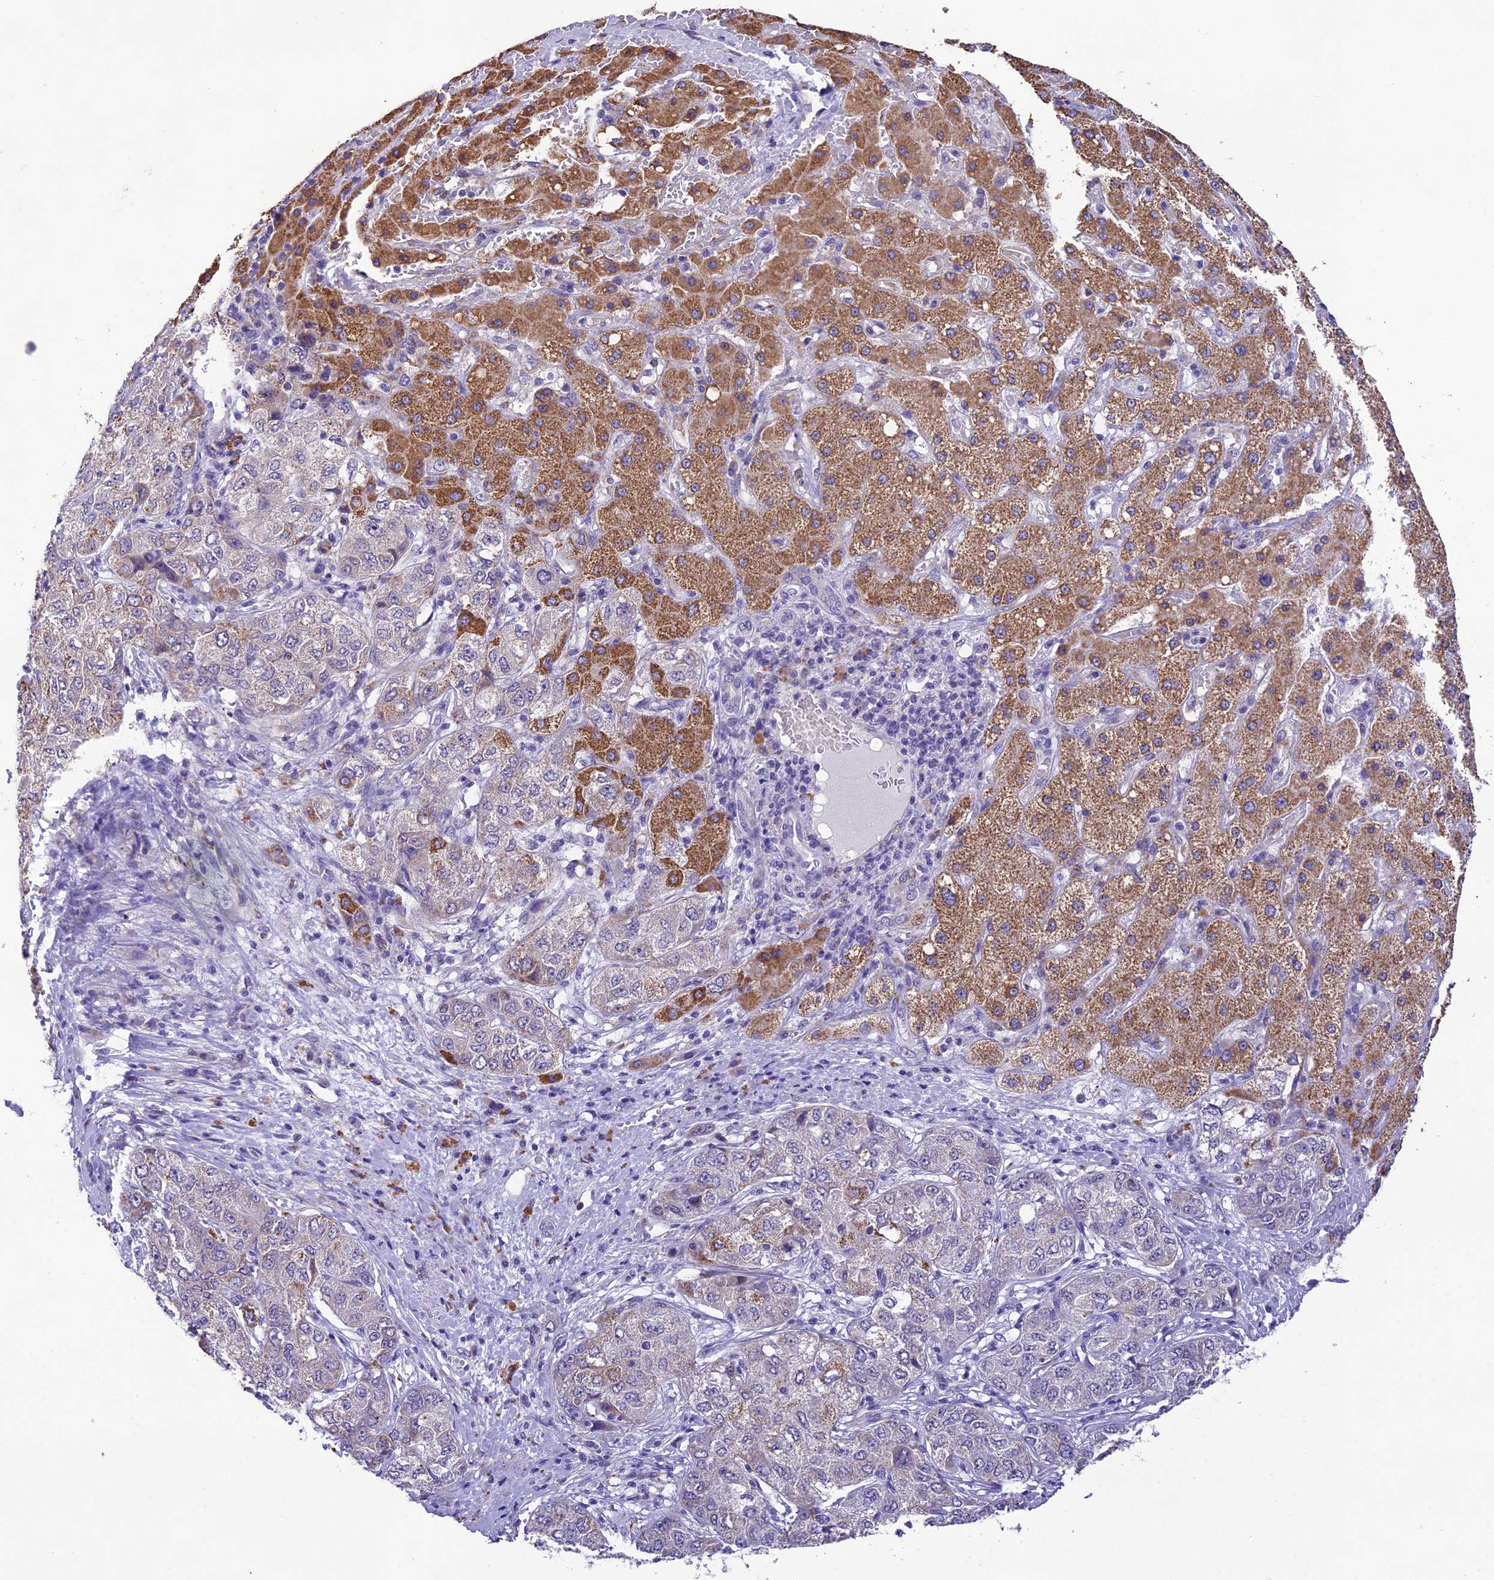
{"staining": {"intensity": "moderate", "quantity": "25%-75%", "location": "cytoplasmic/membranous"}, "tissue": "liver cancer", "cell_type": "Tumor cells", "image_type": "cancer", "snomed": [{"axis": "morphology", "description": "Carcinoma, Hepatocellular, NOS"}, {"axis": "topography", "description": "Liver"}], "caption": "A micrograph showing moderate cytoplasmic/membranous positivity in approximately 25%-75% of tumor cells in liver cancer, as visualized by brown immunohistochemical staining.", "gene": "MIIP", "patient": {"sex": "male", "age": 80}}